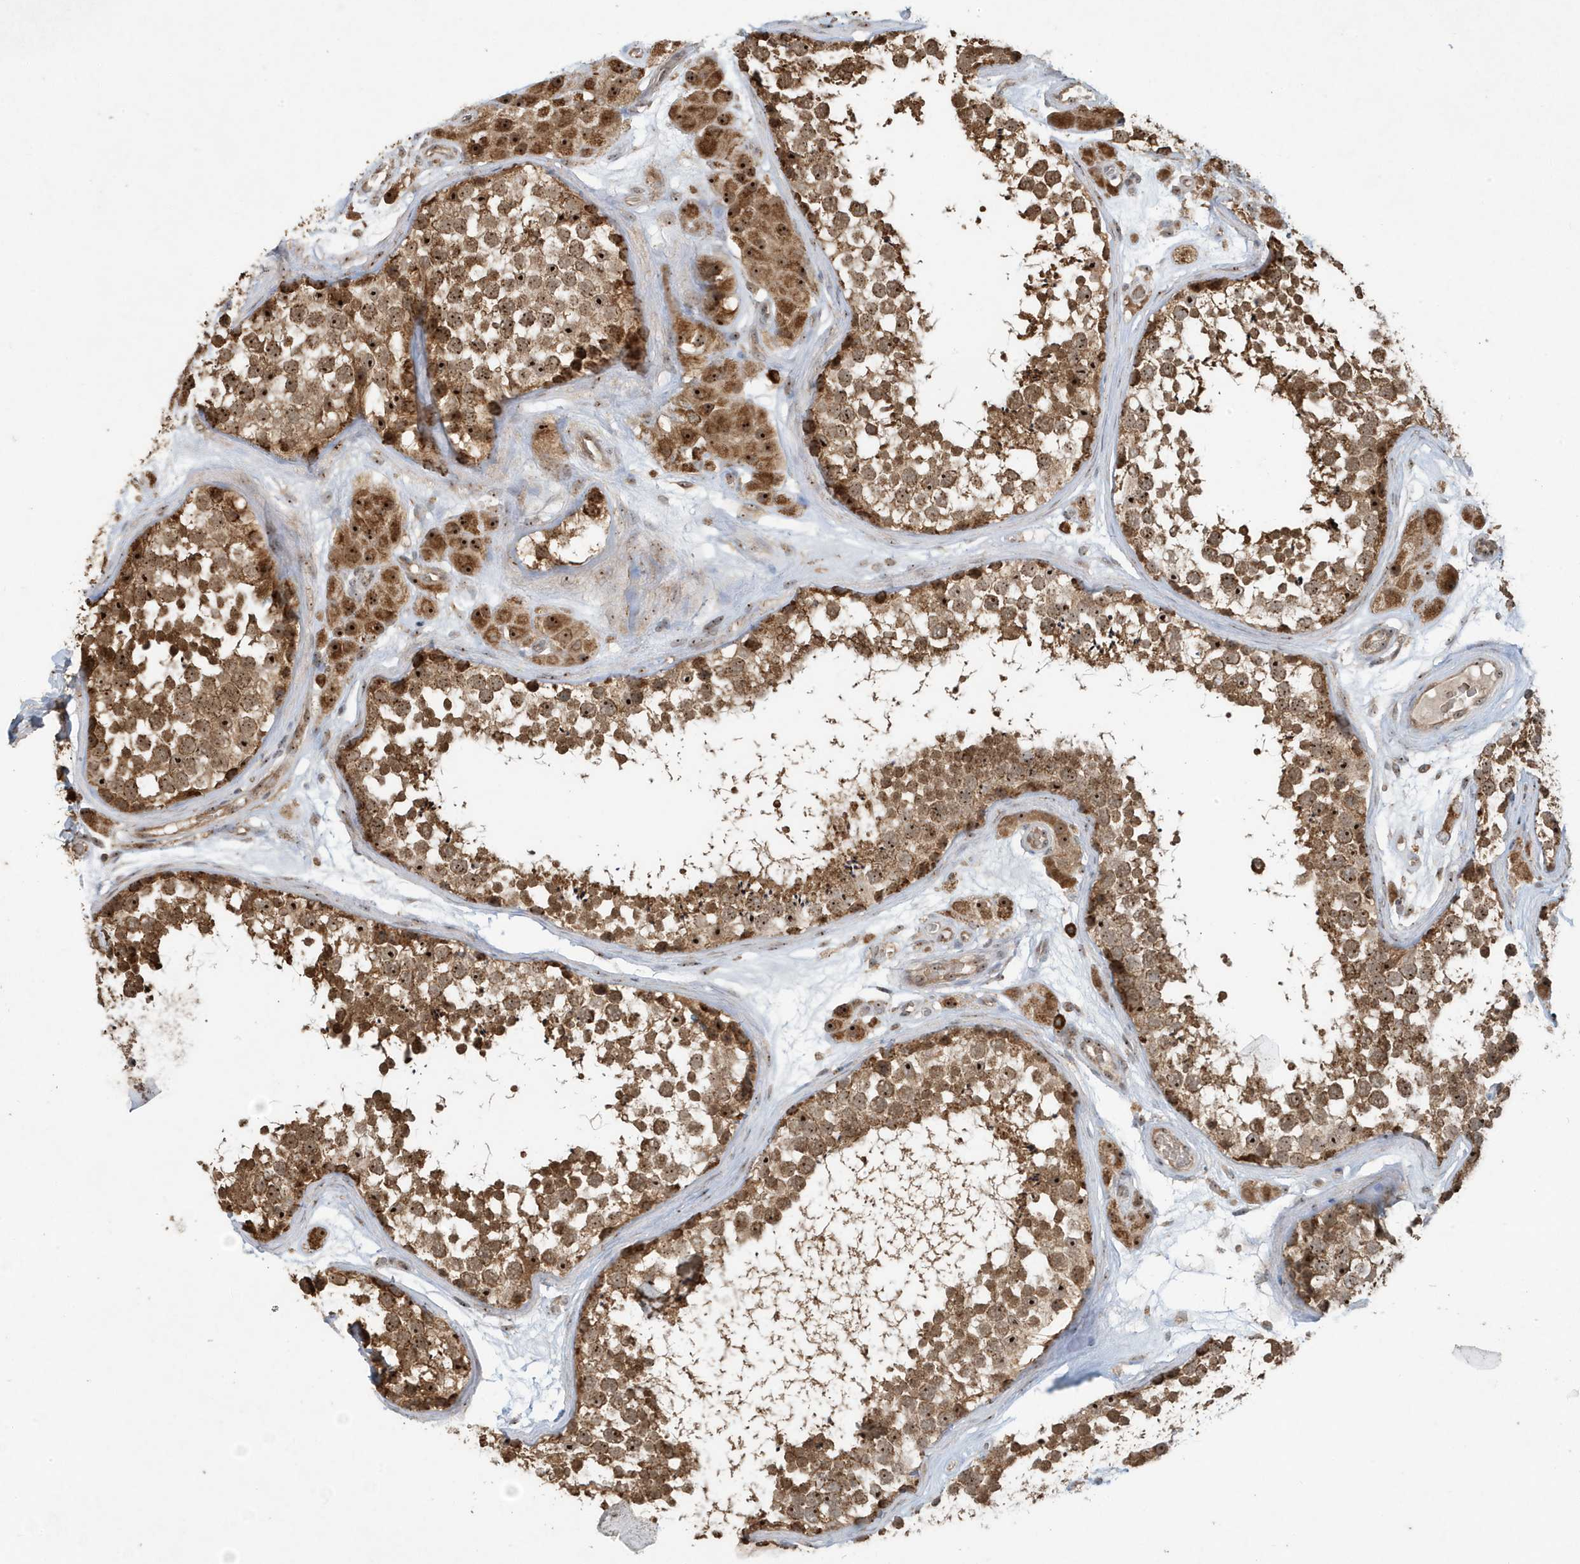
{"staining": {"intensity": "strong", "quantity": ">75%", "location": "cytoplasmic/membranous,nuclear"}, "tissue": "testis", "cell_type": "Cells in seminiferous ducts", "image_type": "normal", "snomed": [{"axis": "morphology", "description": "Normal tissue, NOS"}, {"axis": "topography", "description": "Testis"}], "caption": "Protein staining reveals strong cytoplasmic/membranous,nuclear staining in approximately >75% of cells in seminiferous ducts in unremarkable testis.", "gene": "ABCB9", "patient": {"sex": "male", "age": 56}}